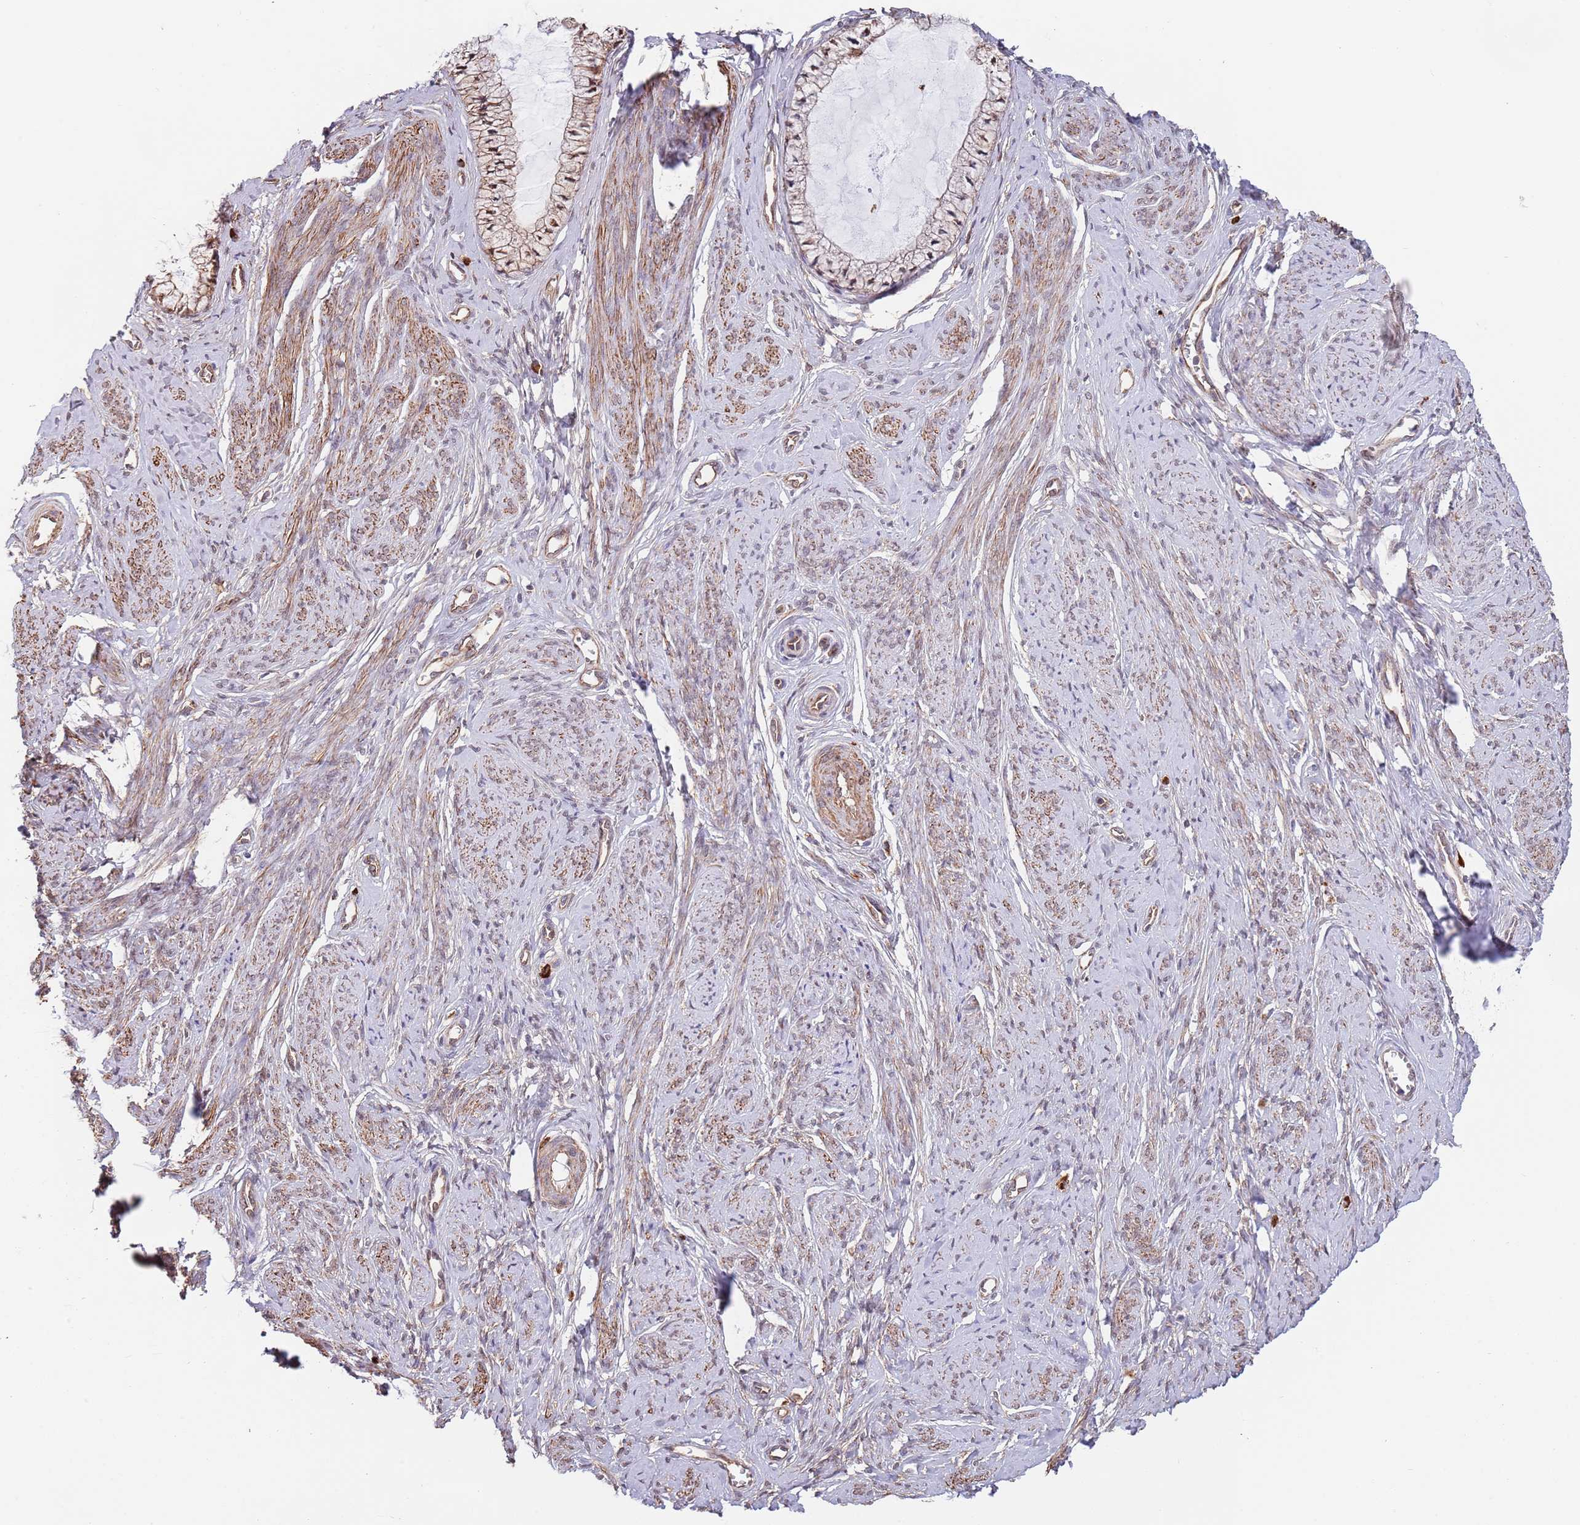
{"staining": {"intensity": "moderate", "quantity": ">75%", "location": "cytoplasmic/membranous,nuclear"}, "tissue": "cervix", "cell_type": "Glandular cells", "image_type": "normal", "snomed": [{"axis": "morphology", "description": "Normal tissue, NOS"}, {"axis": "topography", "description": "Cervix"}], "caption": "IHC (DAB (3,3'-diaminobenzidine)) staining of unremarkable human cervix demonstrates moderate cytoplasmic/membranous,nuclear protein staining in approximately >75% of glandular cells.", "gene": "BPNT1", "patient": {"sex": "female", "age": 42}}